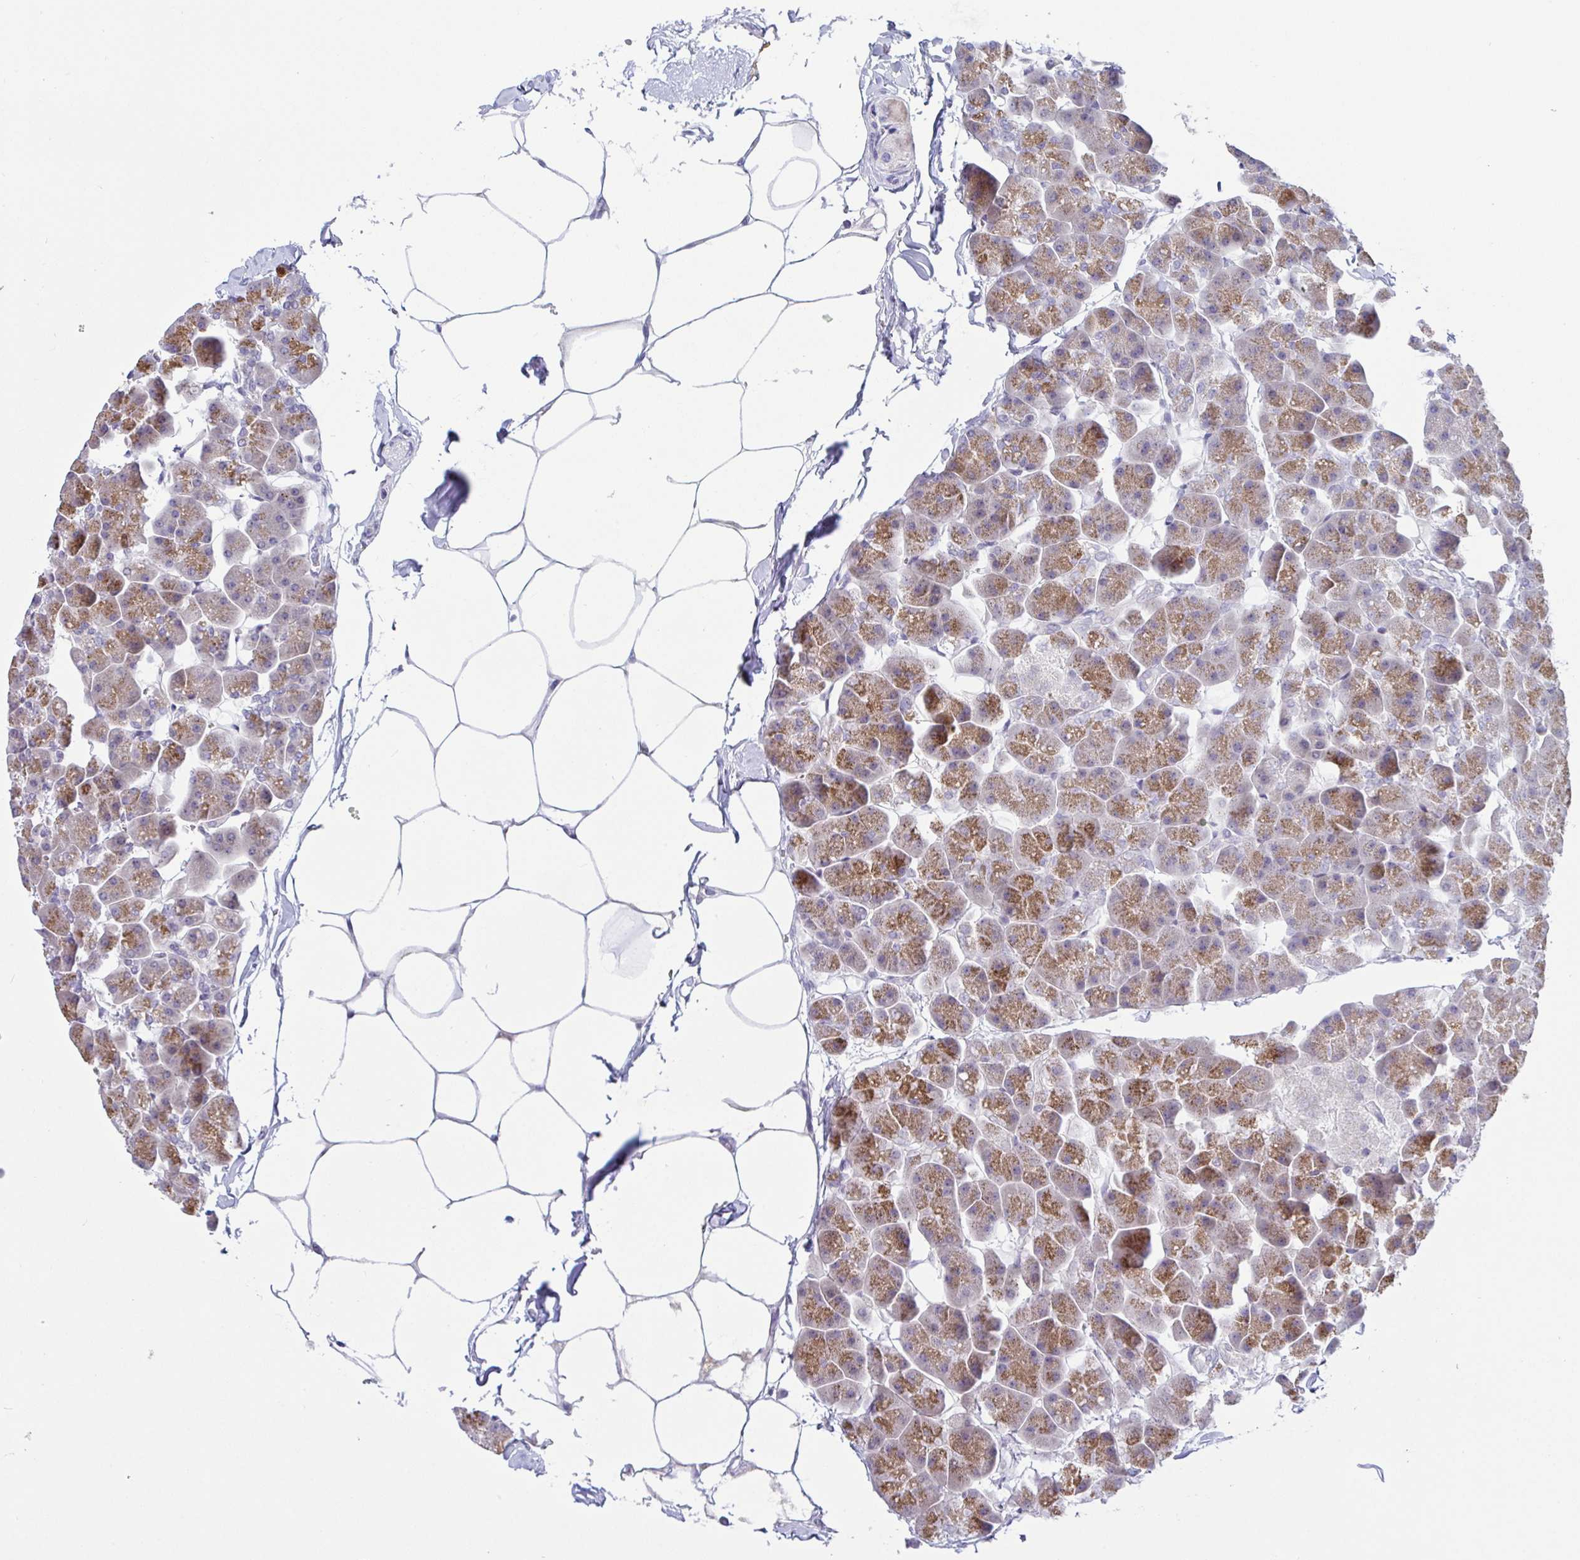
{"staining": {"intensity": "moderate", "quantity": ">75%", "location": "cytoplasmic/membranous"}, "tissue": "pancreas", "cell_type": "Exocrine glandular cells", "image_type": "normal", "snomed": [{"axis": "morphology", "description": "Normal tissue, NOS"}, {"axis": "topography", "description": "Pancreas"}], "caption": "Moderate cytoplasmic/membranous positivity is appreciated in about >75% of exocrine glandular cells in benign pancreas.", "gene": "USP35", "patient": {"sex": "male", "age": 35}}